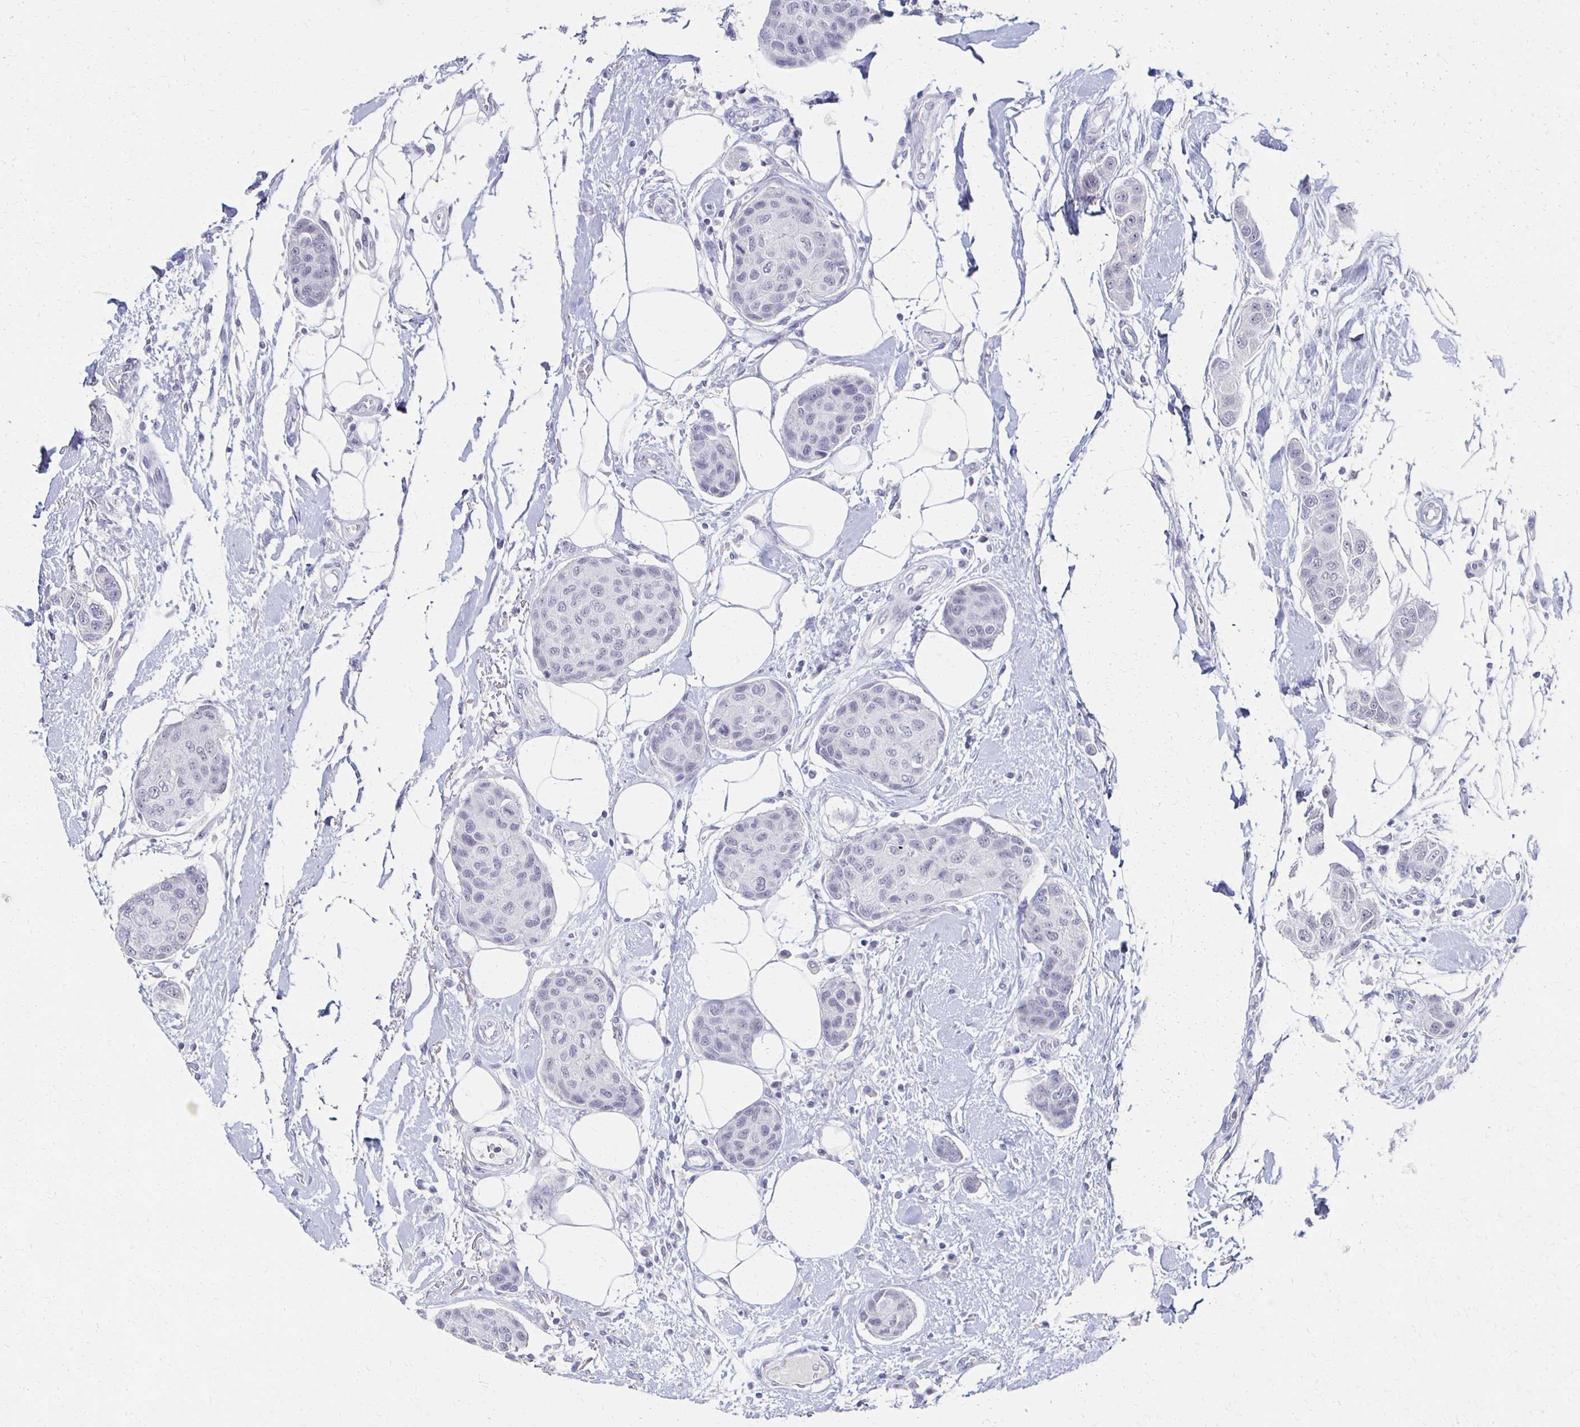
{"staining": {"intensity": "negative", "quantity": "none", "location": "none"}, "tissue": "breast cancer", "cell_type": "Tumor cells", "image_type": "cancer", "snomed": [{"axis": "morphology", "description": "Duct carcinoma"}, {"axis": "topography", "description": "Breast"}, {"axis": "topography", "description": "Lymph node"}], "caption": "Tumor cells show no significant protein positivity in breast cancer (infiltrating ductal carcinoma).", "gene": "CXCR2", "patient": {"sex": "female", "age": 80}}